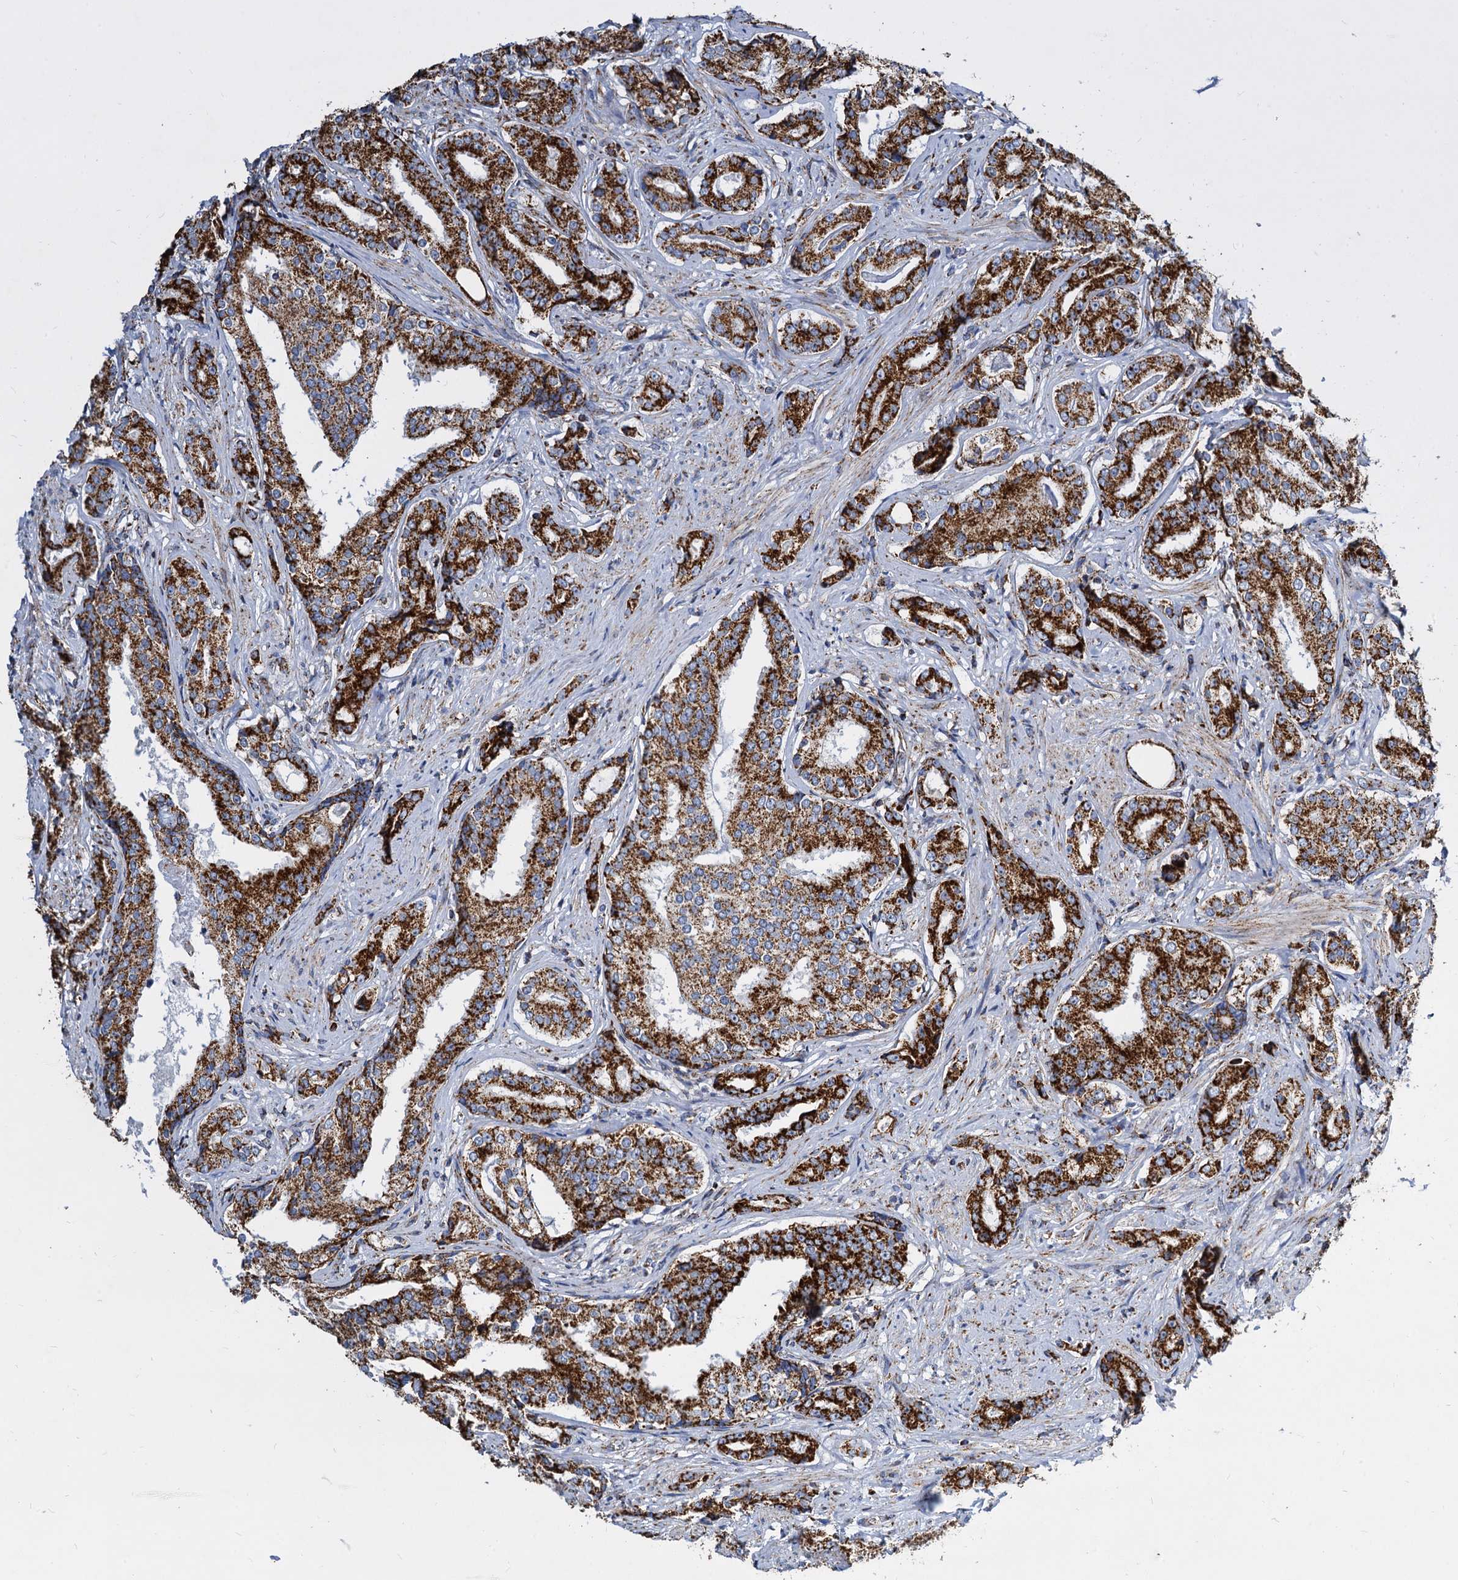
{"staining": {"intensity": "strong", "quantity": ">75%", "location": "cytoplasmic/membranous"}, "tissue": "prostate cancer", "cell_type": "Tumor cells", "image_type": "cancer", "snomed": [{"axis": "morphology", "description": "Adenocarcinoma, High grade"}, {"axis": "topography", "description": "Prostate"}], "caption": "A brown stain shows strong cytoplasmic/membranous expression of a protein in prostate cancer (high-grade adenocarcinoma) tumor cells.", "gene": "TIMM10", "patient": {"sex": "male", "age": 58}}